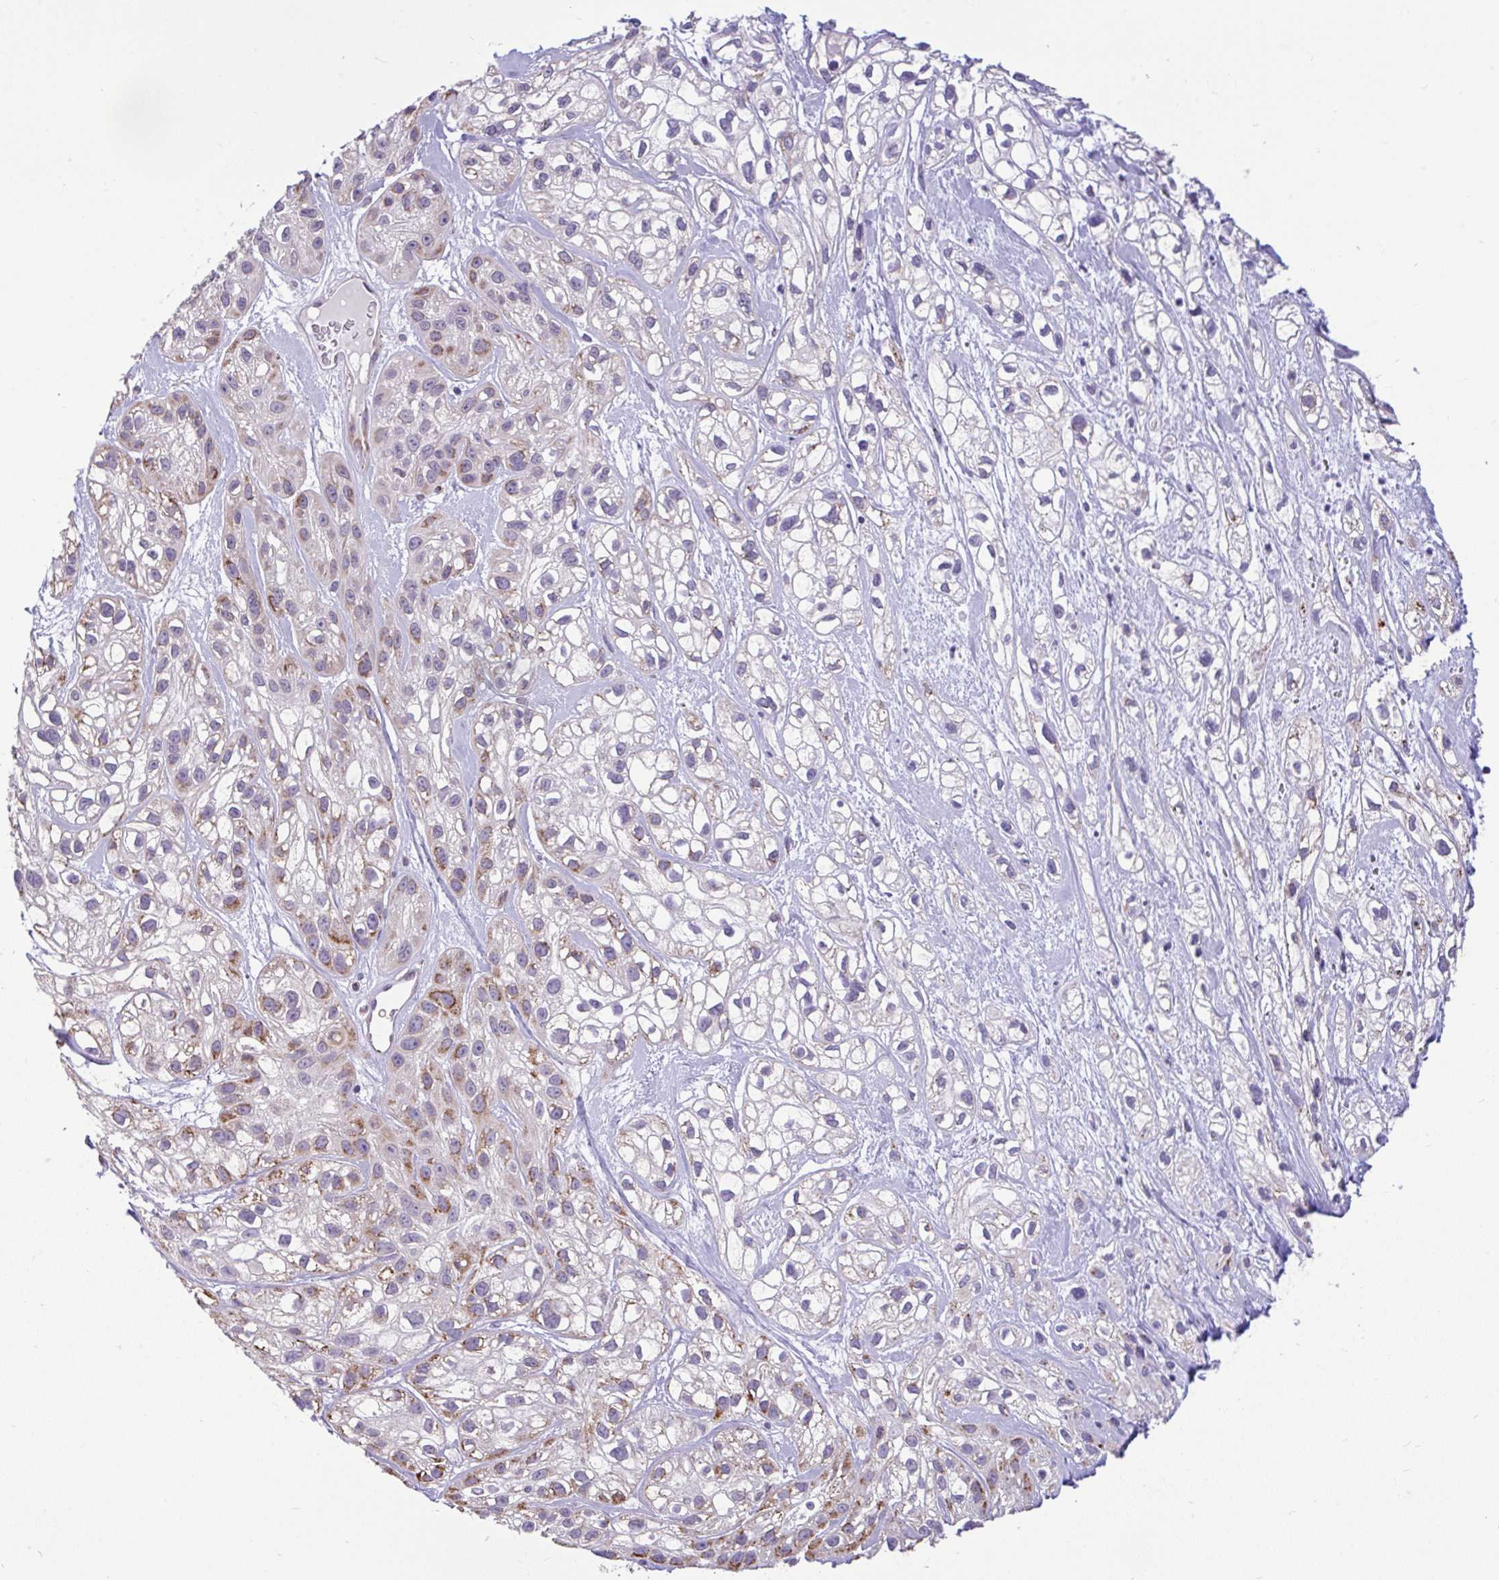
{"staining": {"intensity": "moderate", "quantity": "25%-75%", "location": "cytoplasmic/membranous"}, "tissue": "skin cancer", "cell_type": "Tumor cells", "image_type": "cancer", "snomed": [{"axis": "morphology", "description": "Squamous cell carcinoma, NOS"}, {"axis": "topography", "description": "Skin"}], "caption": "Squamous cell carcinoma (skin) was stained to show a protein in brown. There is medium levels of moderate cytoplasmic/membranous positivity in about 25%-75% of tumor cells.", "gene": "PYCR2", "patient": {"sex": "male", "age": 82}}